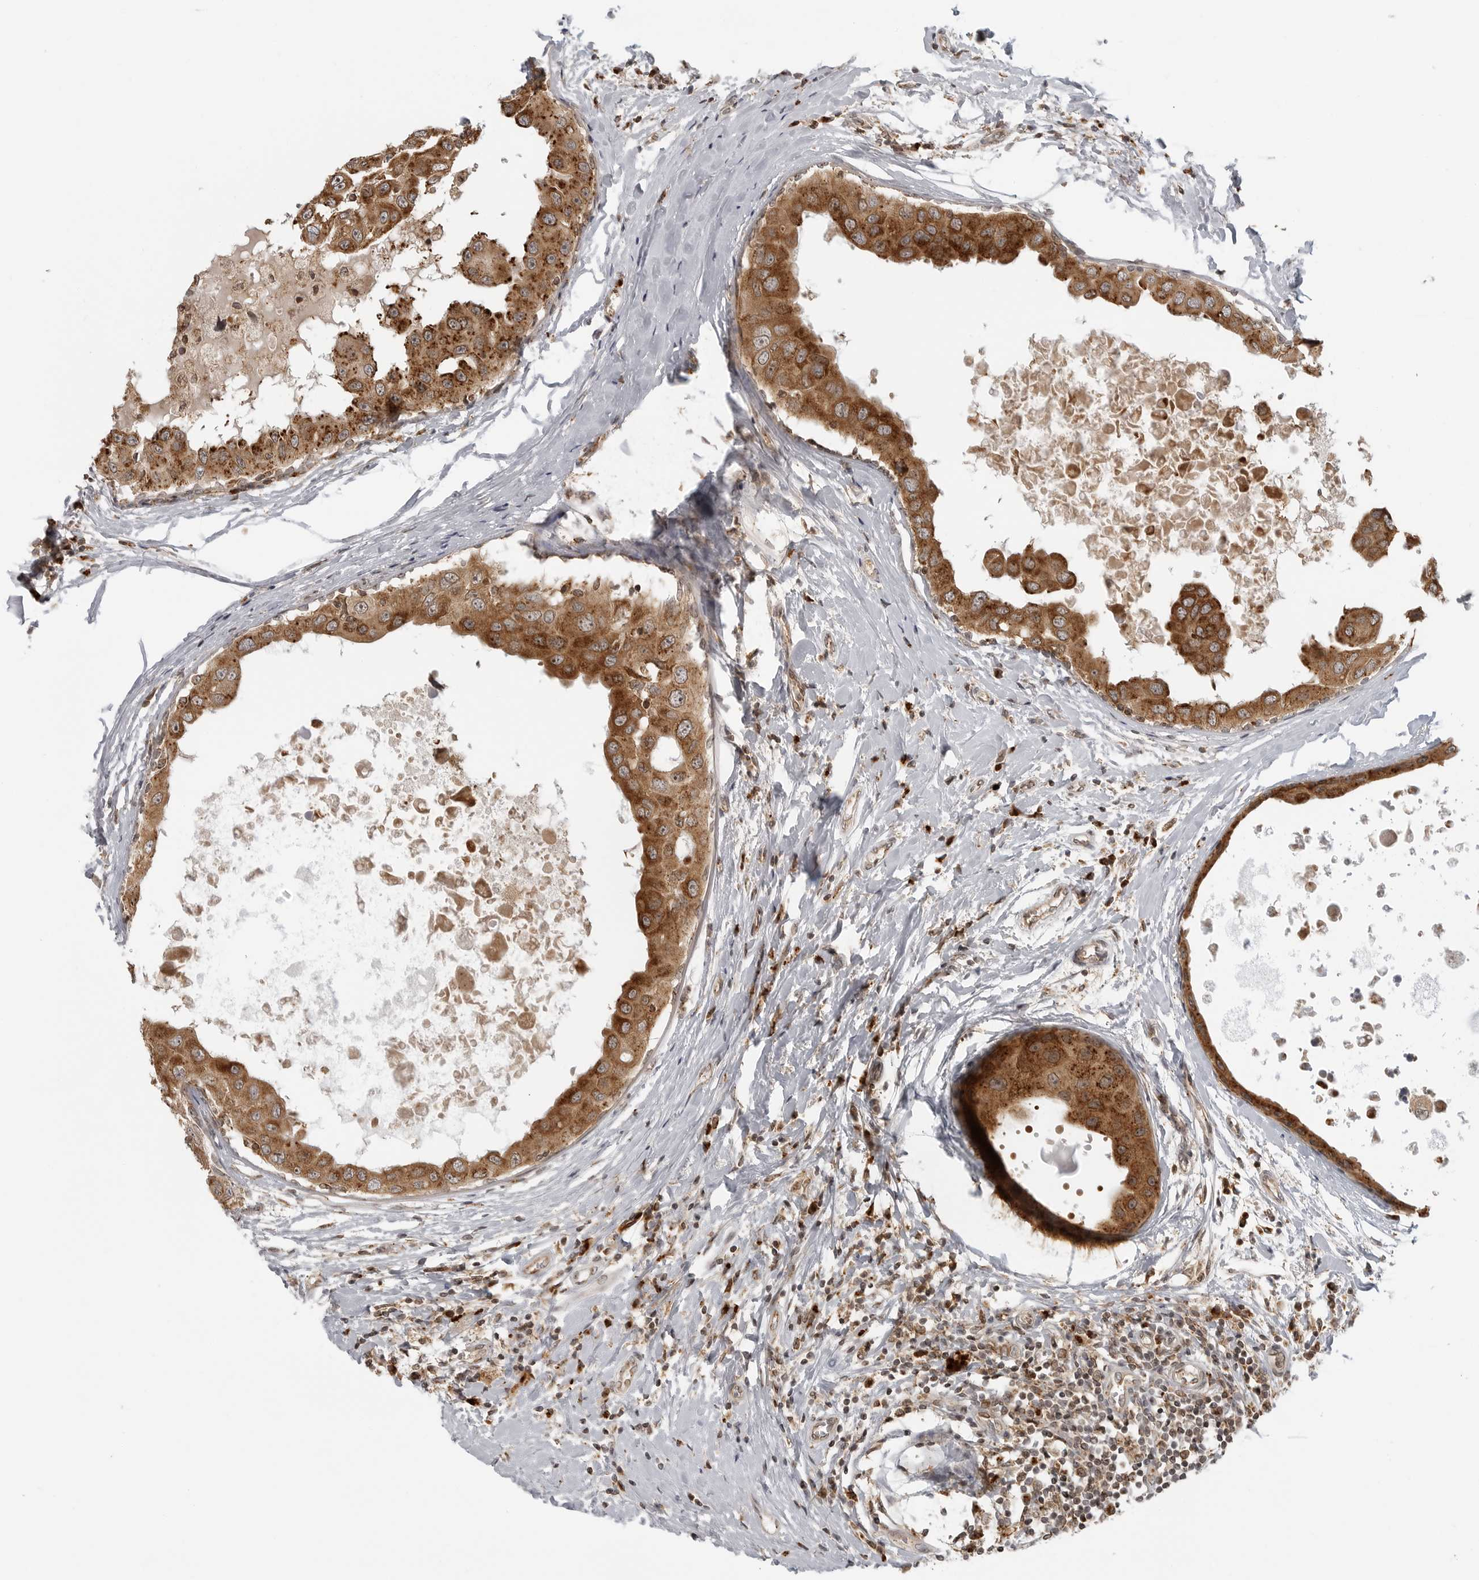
{"staining": {"intensity": "strong", "quantity": ">75%", "location": "cytoplasmic/membranous"}, "tissue": "breast cancer", "cell_type": "Tumor cells", "image_type": "cancer", "snomed": [{"axis": "morphology", "description": "Duct carcinoma"}, {"axis": "topography", "description": "Breast"}], "caption": "Immunohistochemistry photomicrograph of neoplastic tissue: human invasive ductal carcinoma (breast) stained using immunohistochemistry shows high levels of strong protein expression localized specifically in the cytoplasmic/membranous of tumor cells, appearing as a cytoplasmic/membranous brown color.", "gene": "COPA", "patient": {"sex": "female", "age": 27}}